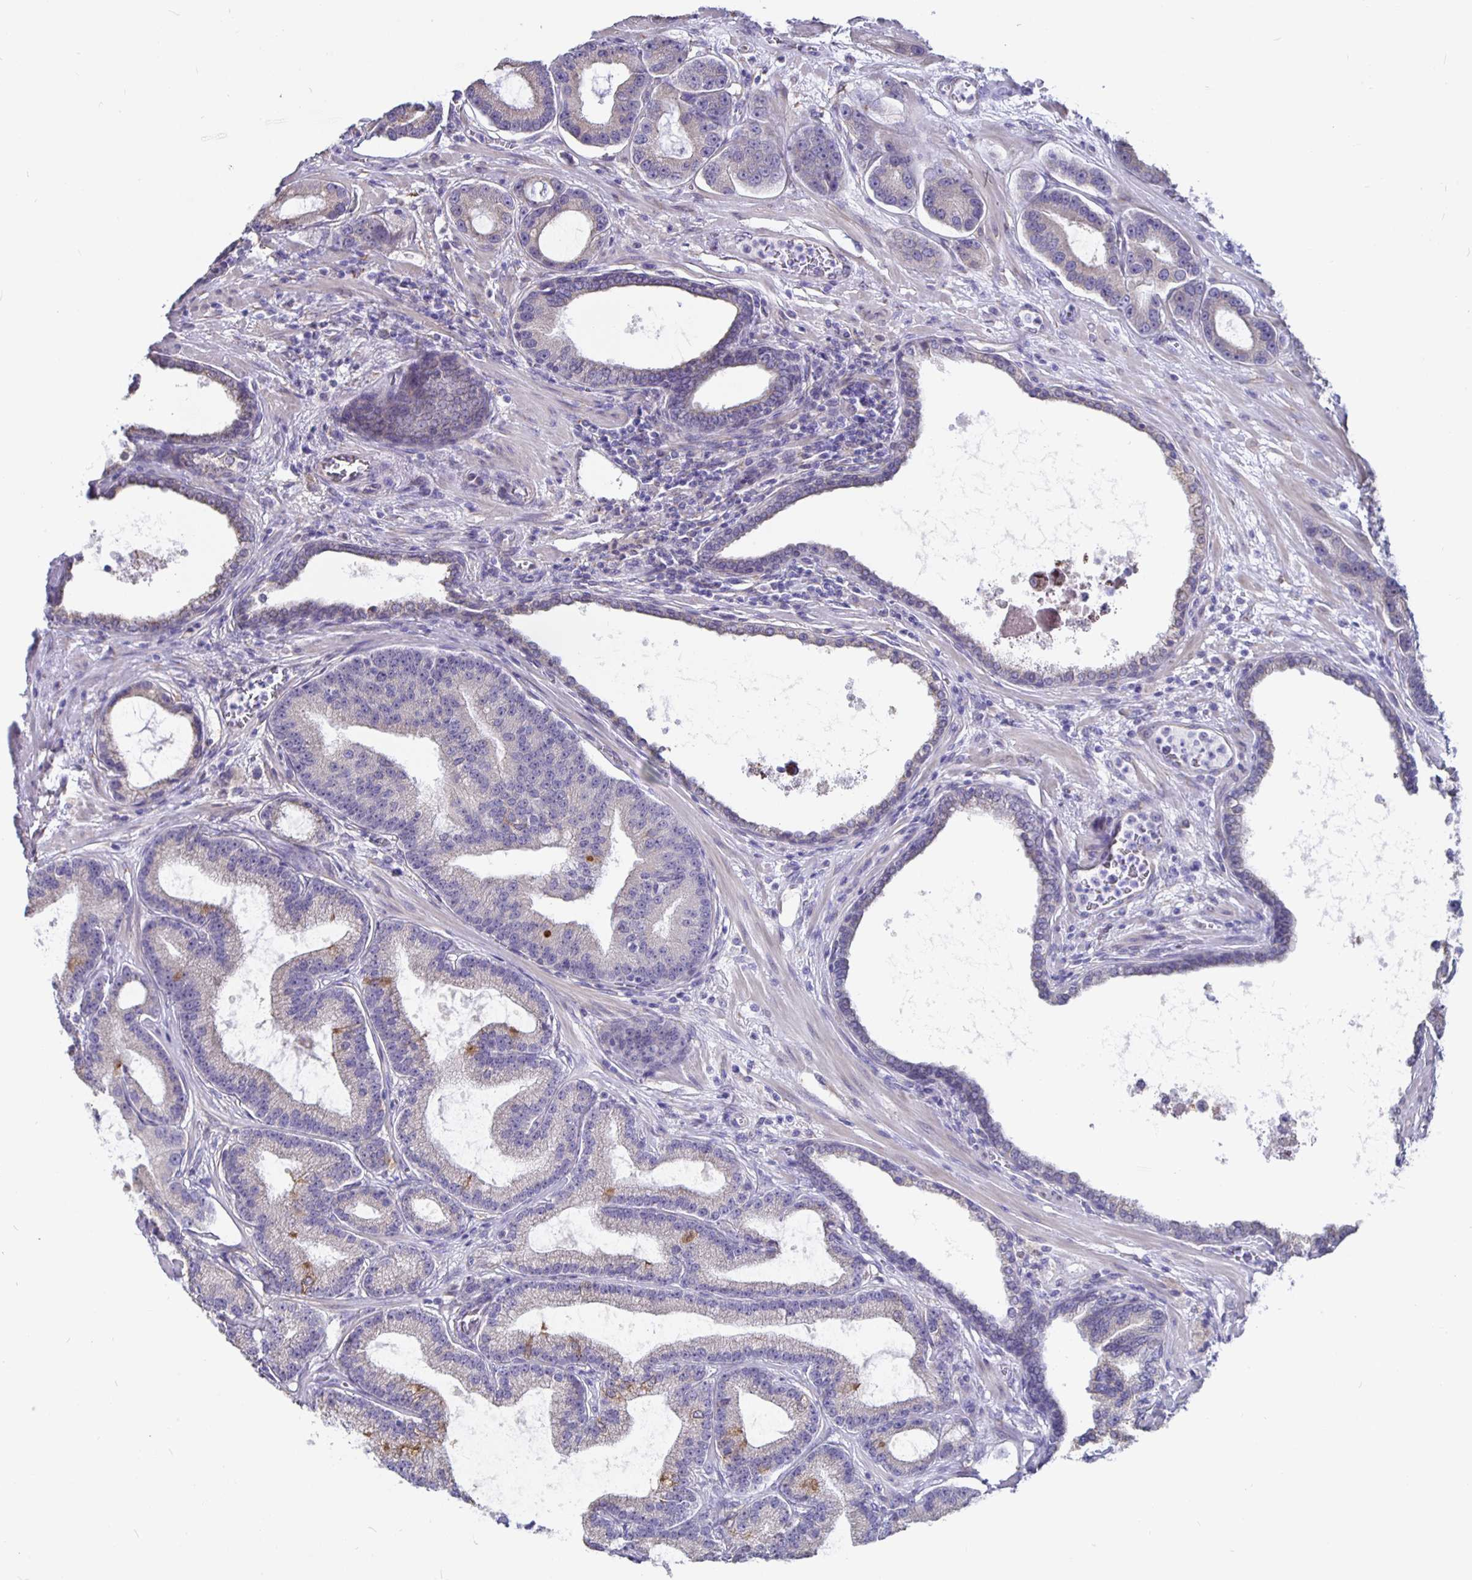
{"staining": {"intensity": "moderate", "quantity": "<25%", "location": "cytoplasmic/membranous"}, "tissue": "prostate cancer", "cell_type": "Tumor cells", "image_type": "cancer", "snomed": [{"axis": "morphology", "description": "Adenocarcinoma, High grade"}, {"axis": "topography", "description": "Prostate"}], "caption": "Human prostate cancer stained with a brown dye exhibits moderate cytoplasmic/membranous positive expression in about <25% of tumor cells.", "gene": "DNAI2", "patient": {"sex": "male", "age": 65}}